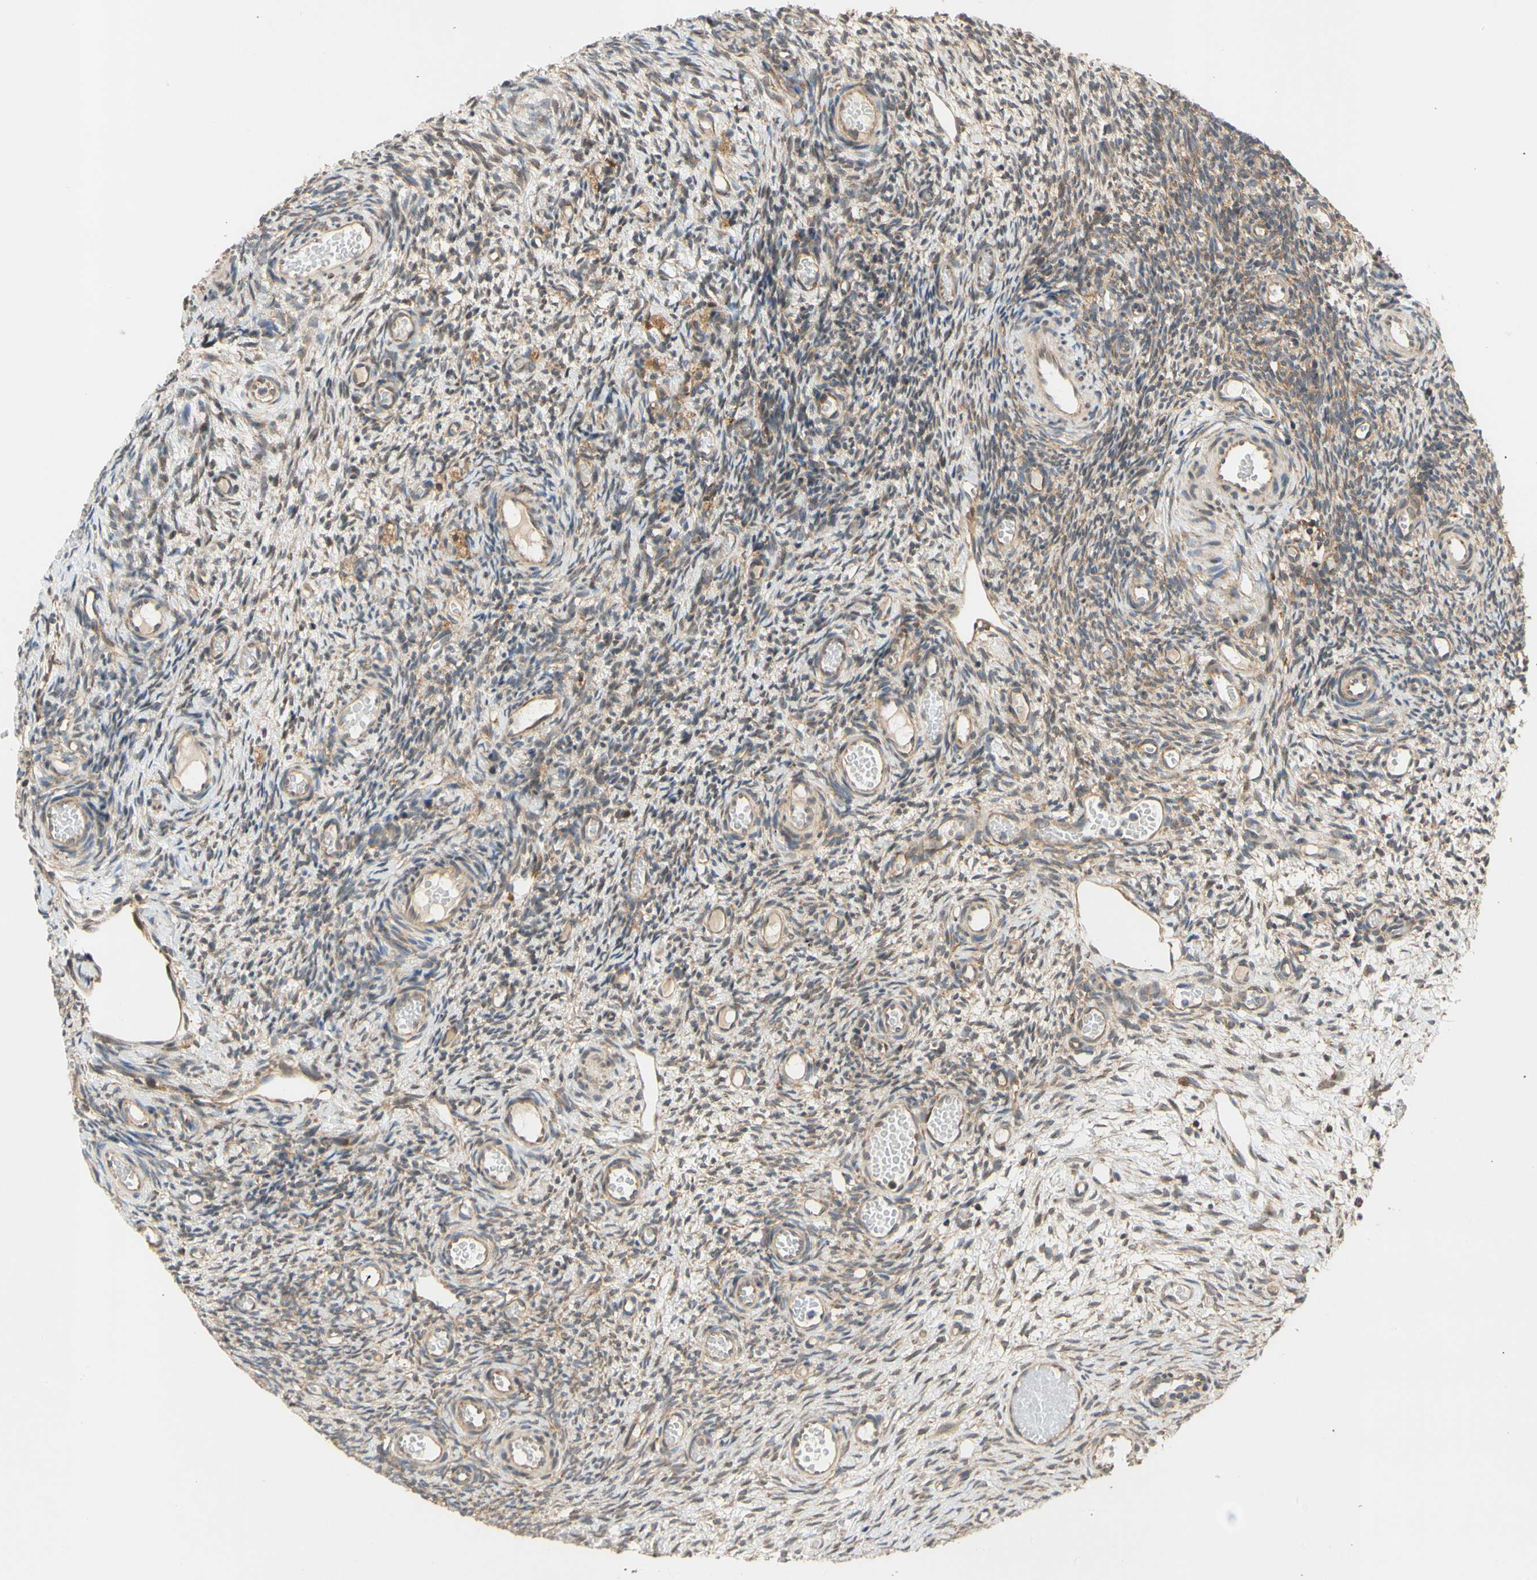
{"staining": {"intensity": "weak", "quantity": ">75%", "location": "cytoplasmic/membranous"}, "tissue": "ovary", "cell_type": "Follicle cells", "image_type": "normal", "snomed": [{"axis": "morphology", "description": "Normal tissue, NOS"}, {"axis": "topography", "description": "Ovary"}], "caption": "Immunohistochemistry histopathology image of normal ovary: human ovary stained using immunohistochemistry exhibits low levels of weak protein expression localized specifically in the cytoplasmic/membranous of follicle cells, appearing as a cytoplasmic/membranous brown color.", "gene": "ANKHD1", "patient": {"sex": "female", "age": 35}}